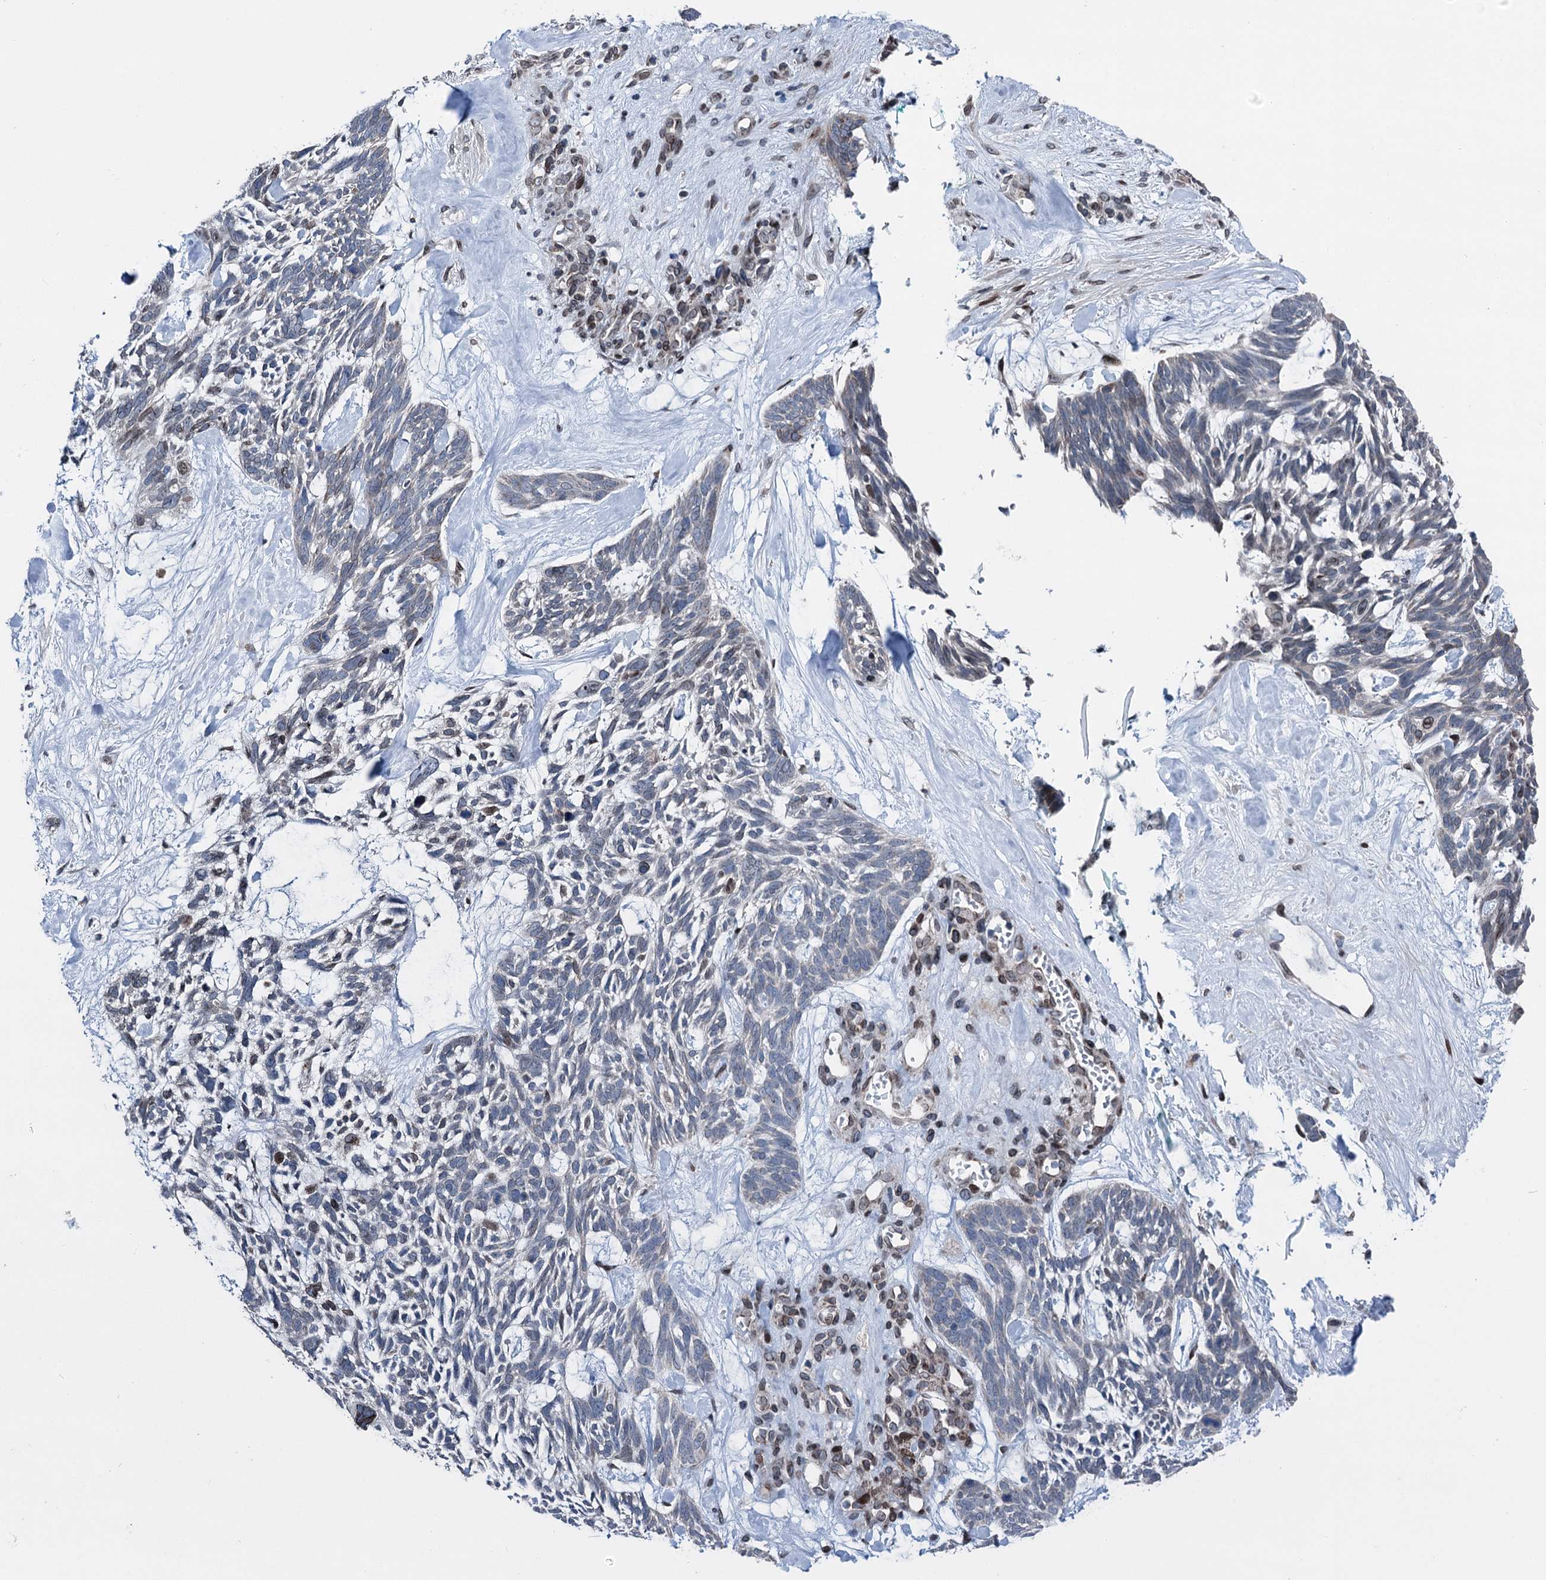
{"staining": {"intensity": "negative", "quantity": "none", "location": "none"}, "tissue": "skin cancer", "cell_type": "Tumor cells", "image_type": "cancer", "snomed": [{"axis": "morphology", "description": "Basal cell carcinoma"}, {"axis": "topography", "description": "Skin"}], "caption": "Immunohistochemistry (IHC) histopathology image of neoplastic tissue: human skin basal cell carcinoma stained with DAB (3,3'-diaminobenzidine) shows no significant protein positivity in tumor cells.", "gene": "MRPL14", "patient": {"sex": "male", "age": 88}}